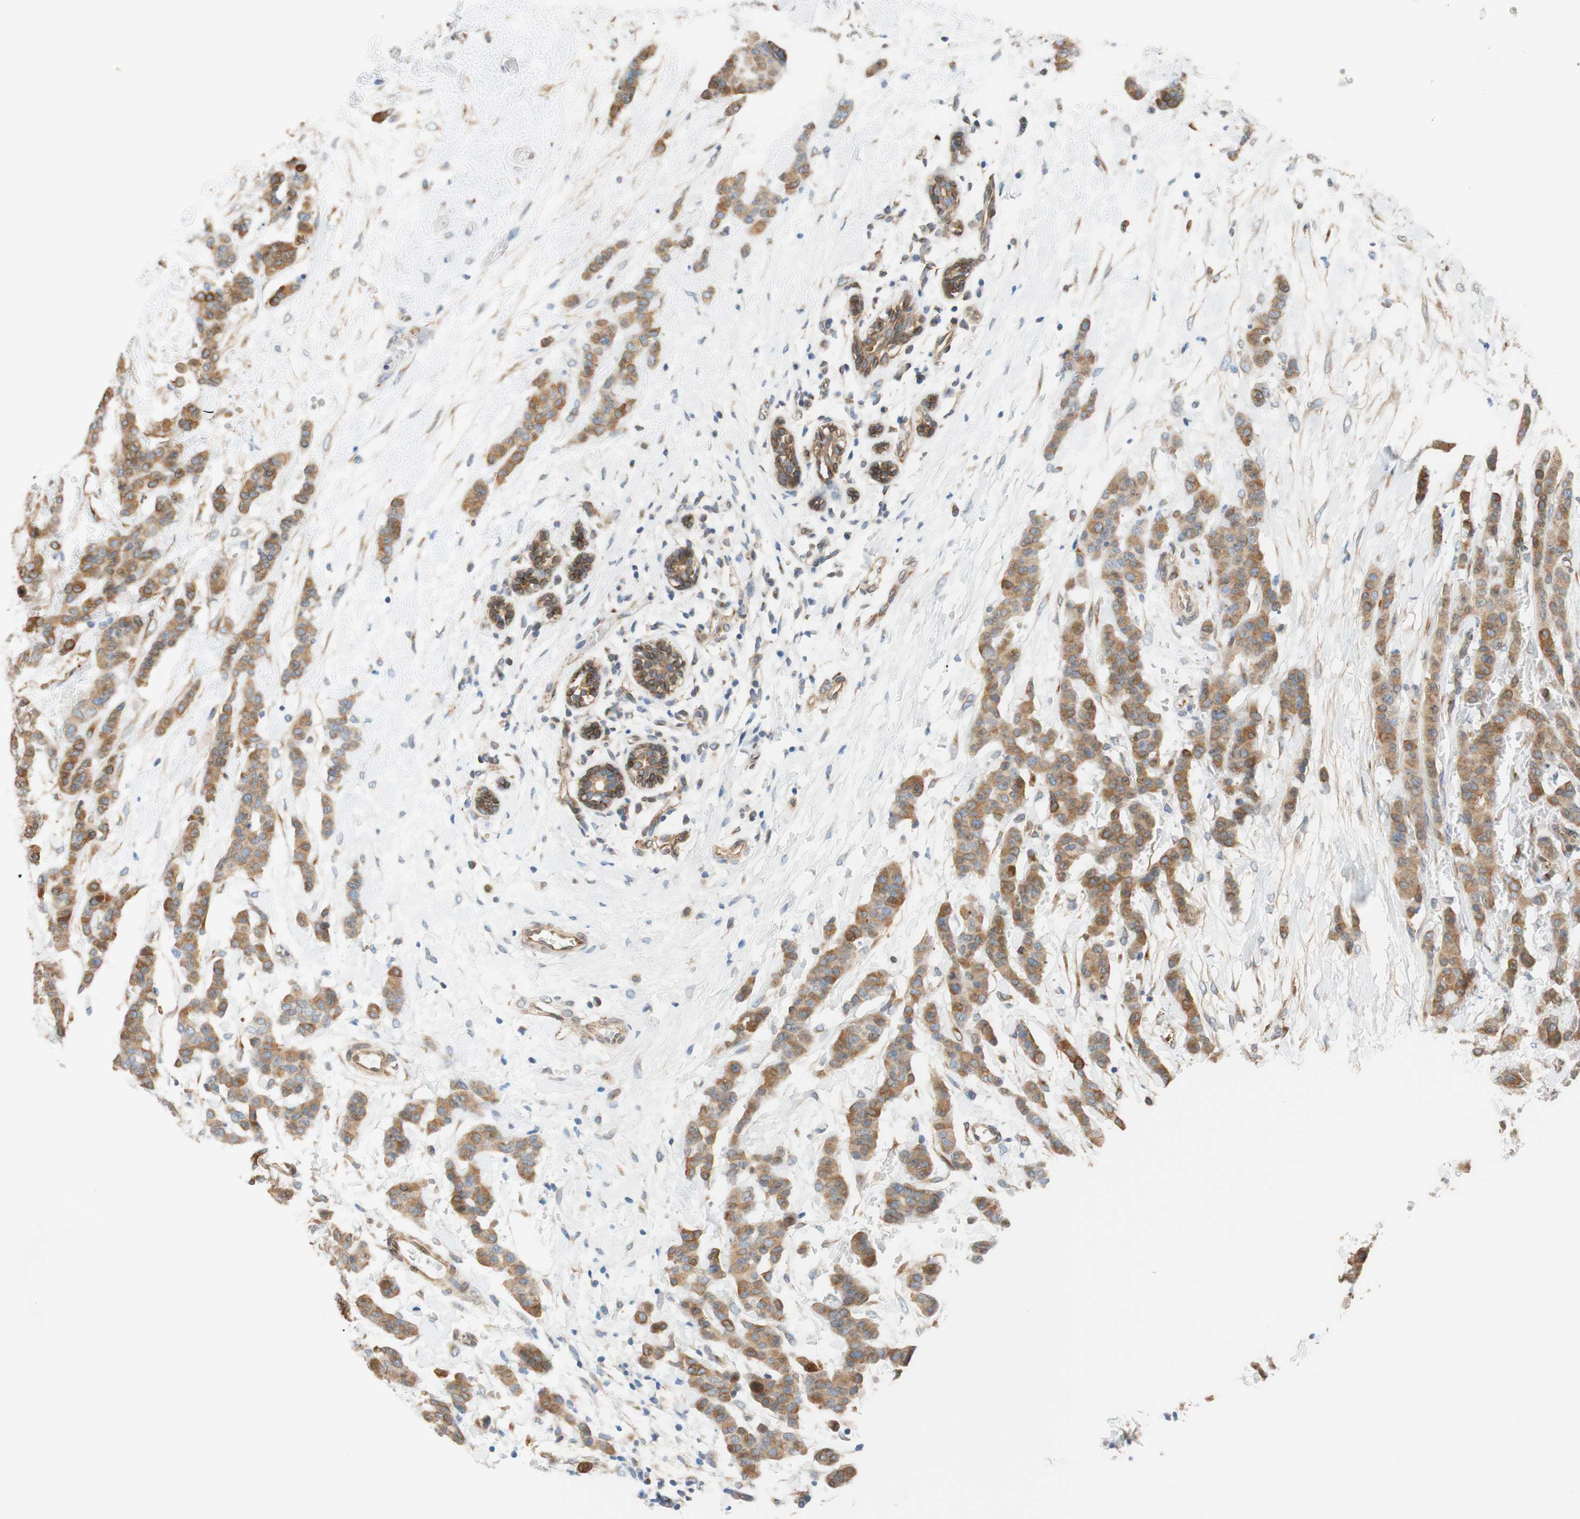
{"staining": {"intensity": "moderate", "quantity": ">75%", "location": "cytoplasmic/membranous"}, "tissue": "breast cancer", "cell_type": "Tumor cells", "image_type": "cancer", "snomed": [{"axis": "morphology", "description": "Normal tissue, NOS"}, {"axis": "morphology", "description": "Duct carcinoma"}, {"axis": "topography", "description": "Breast"}], "caption": "DAB (3,3'-diaminobenzidine) immunohistochemical staining of breast invasive ductal carcinoma displays moderate cytoplasmic/membranous protein positivity in about >75% of tumor cells.", "gene": "ENDOD1", "patient": {"sex": "female", "age": 40}}